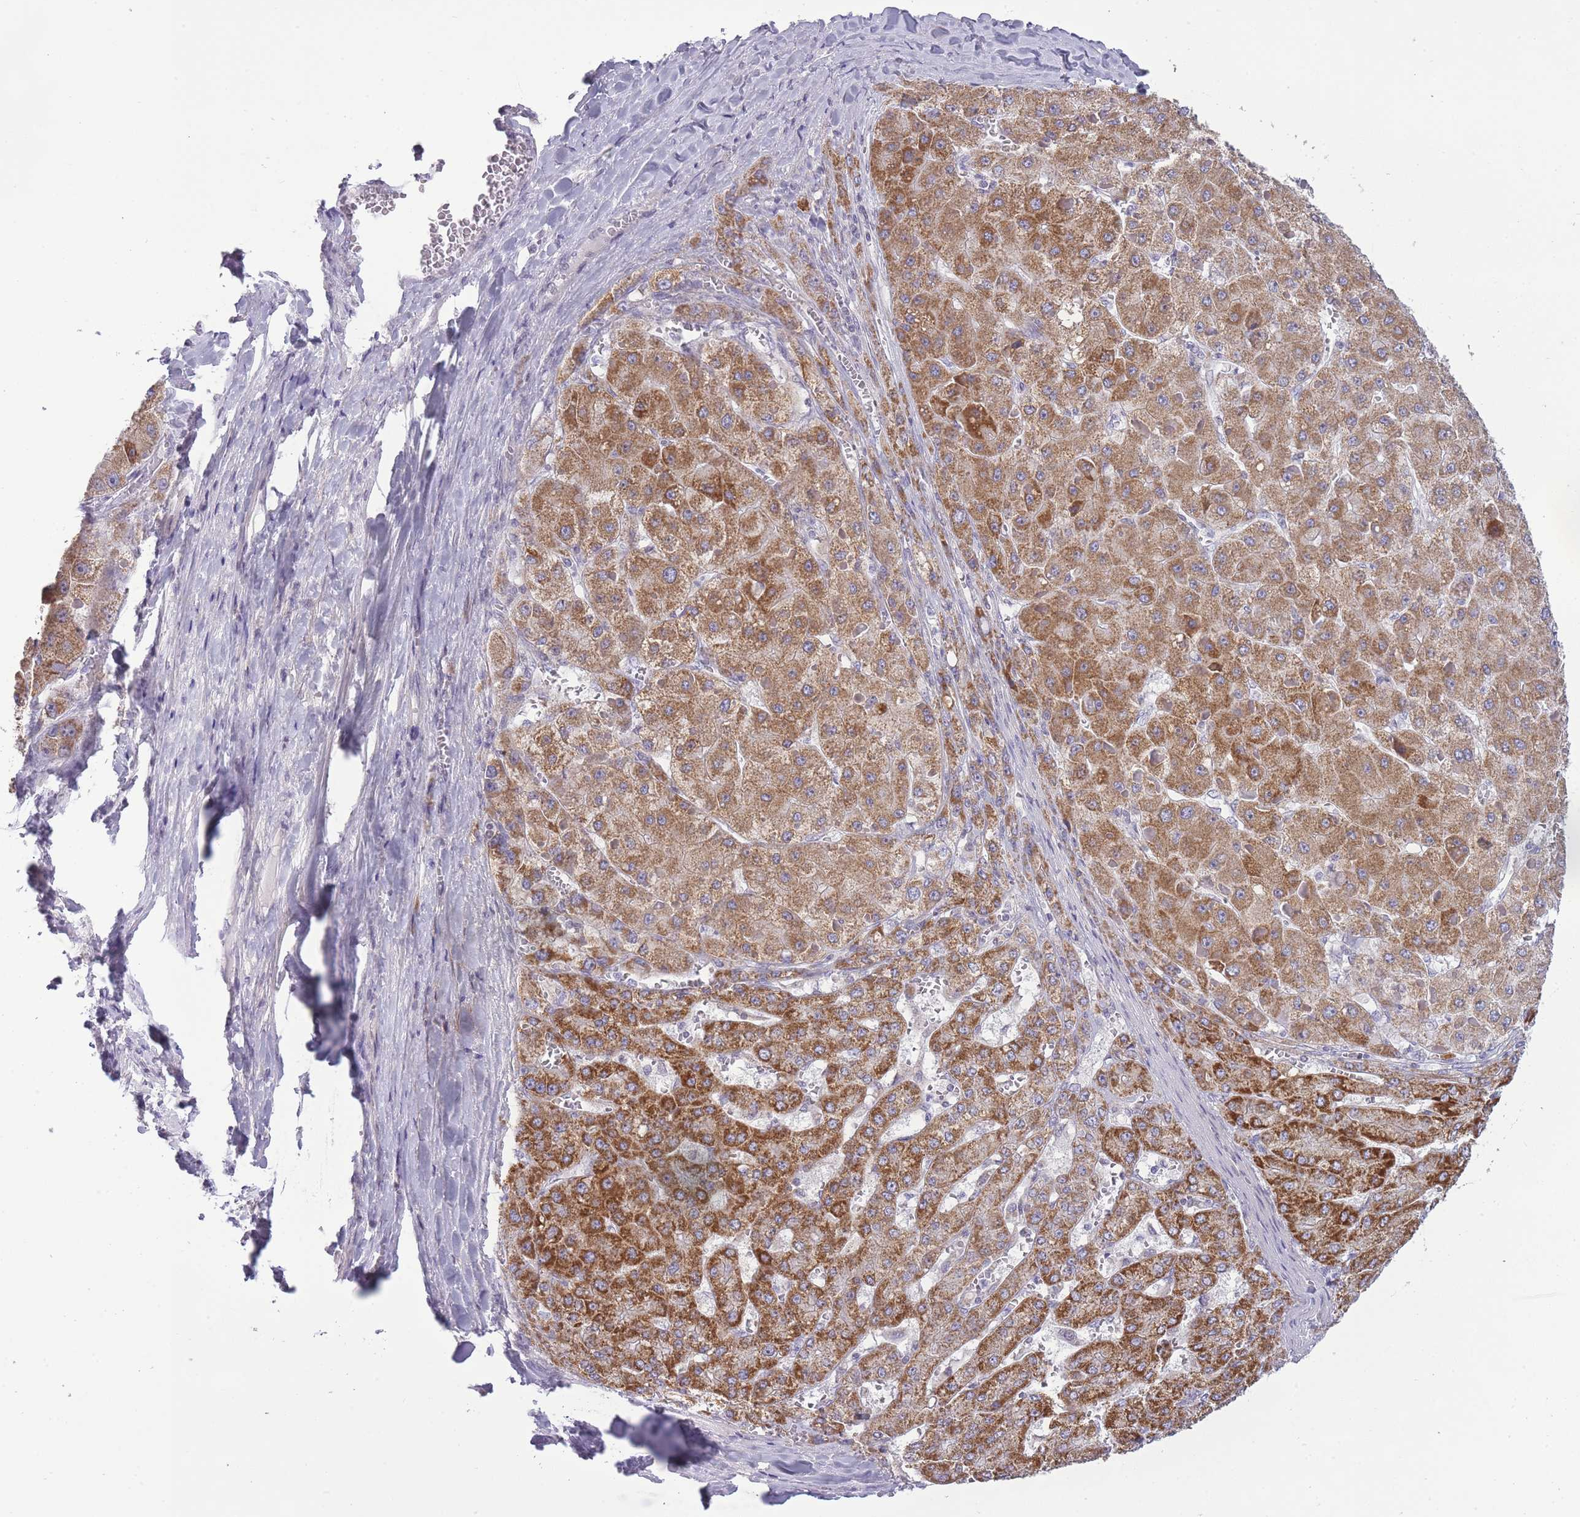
{"staining": {"intensity": "strong", "quantity": ">75%", "location": "cytoplasmic/membranous"}, "tissue": "liver cancer", "cell_type": "Tumor cells", "image_type": "cancer", "snomed": [{"axis": "morphology", "description": "Carcinoma, Hepatocellular, NOS"}, {"axis": "topography", "description": "Liver"}], "caption": "Protein staining of hepatocellular carcinoma (liver) tissue shows strong cytoplasmic/membranous positivity in about >75% of tumor cells. (DAB (3,3'-diaminobenzidine) IHC, brown staining for protein, blue staining for nuclei).", "gene": "ZBTB24", "patient": {"sex": "female", "age": 73}}